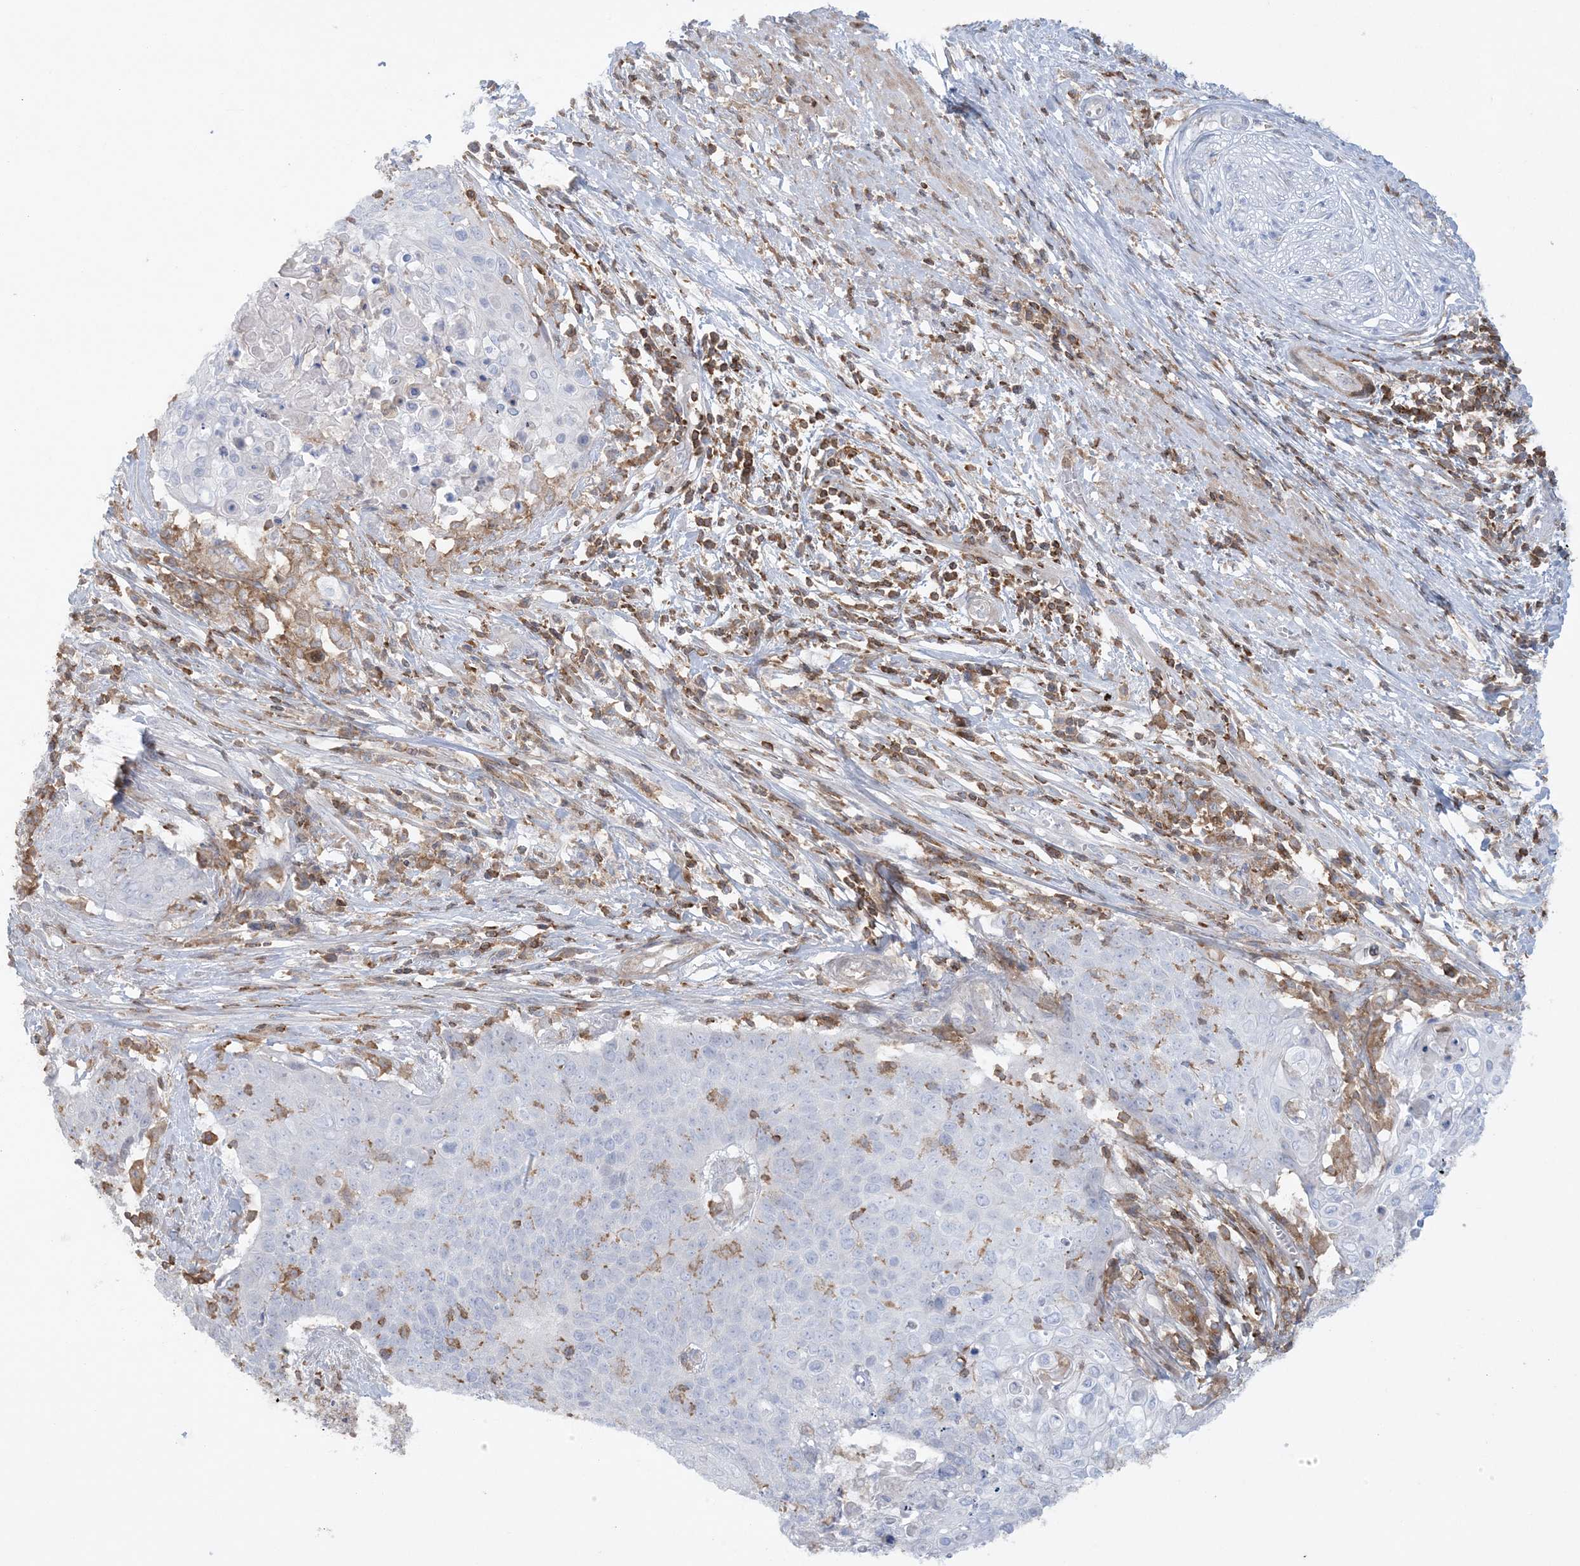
{"staining": {"intensity": "negative", "quantity": "none", "location": "none"}, "tissue": "cervical cancer", "cell_type": "Tumor cells", "image_type": "cancer", "snomed": [{"axis": "morphology", "description": "Squamous cell carcinoma, NOS"}, {"axis": "topography", "description": "Cervix"}], "caption": "Cervical cancer was stained to show a protein in brown. There is no significant staining in tumor cells.", "gene": "ARHGAP30", "patient": {"sex": "female", "age": 39}}